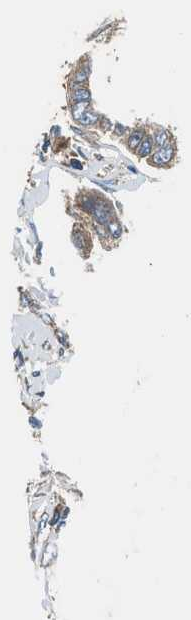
{"staining": {"intensity": "weak", "quantity": "25%-75%", "location": "cytoplasmic/membranous"}, "tissue": "breast cancer", "cell_type": "Tumor cells", "image_type": "cancer", "snomed": [{"axis": "morphology", "description": "Duct carcinoma"}, {"axis": "topography", "description": "Breast"}], "caption": "IHC of breast invasive ductal carcinoma displays low levels of weak cytoplasmic/membranous positivity in about 25%-75% of tumor cells. The staining is performed using DAB brown chromogen to label protein expression. The nuclei are counter-stained blue using hematoxylin.", "gene": "LMBR1", "patient": {"sex": "female", "age": 50}}